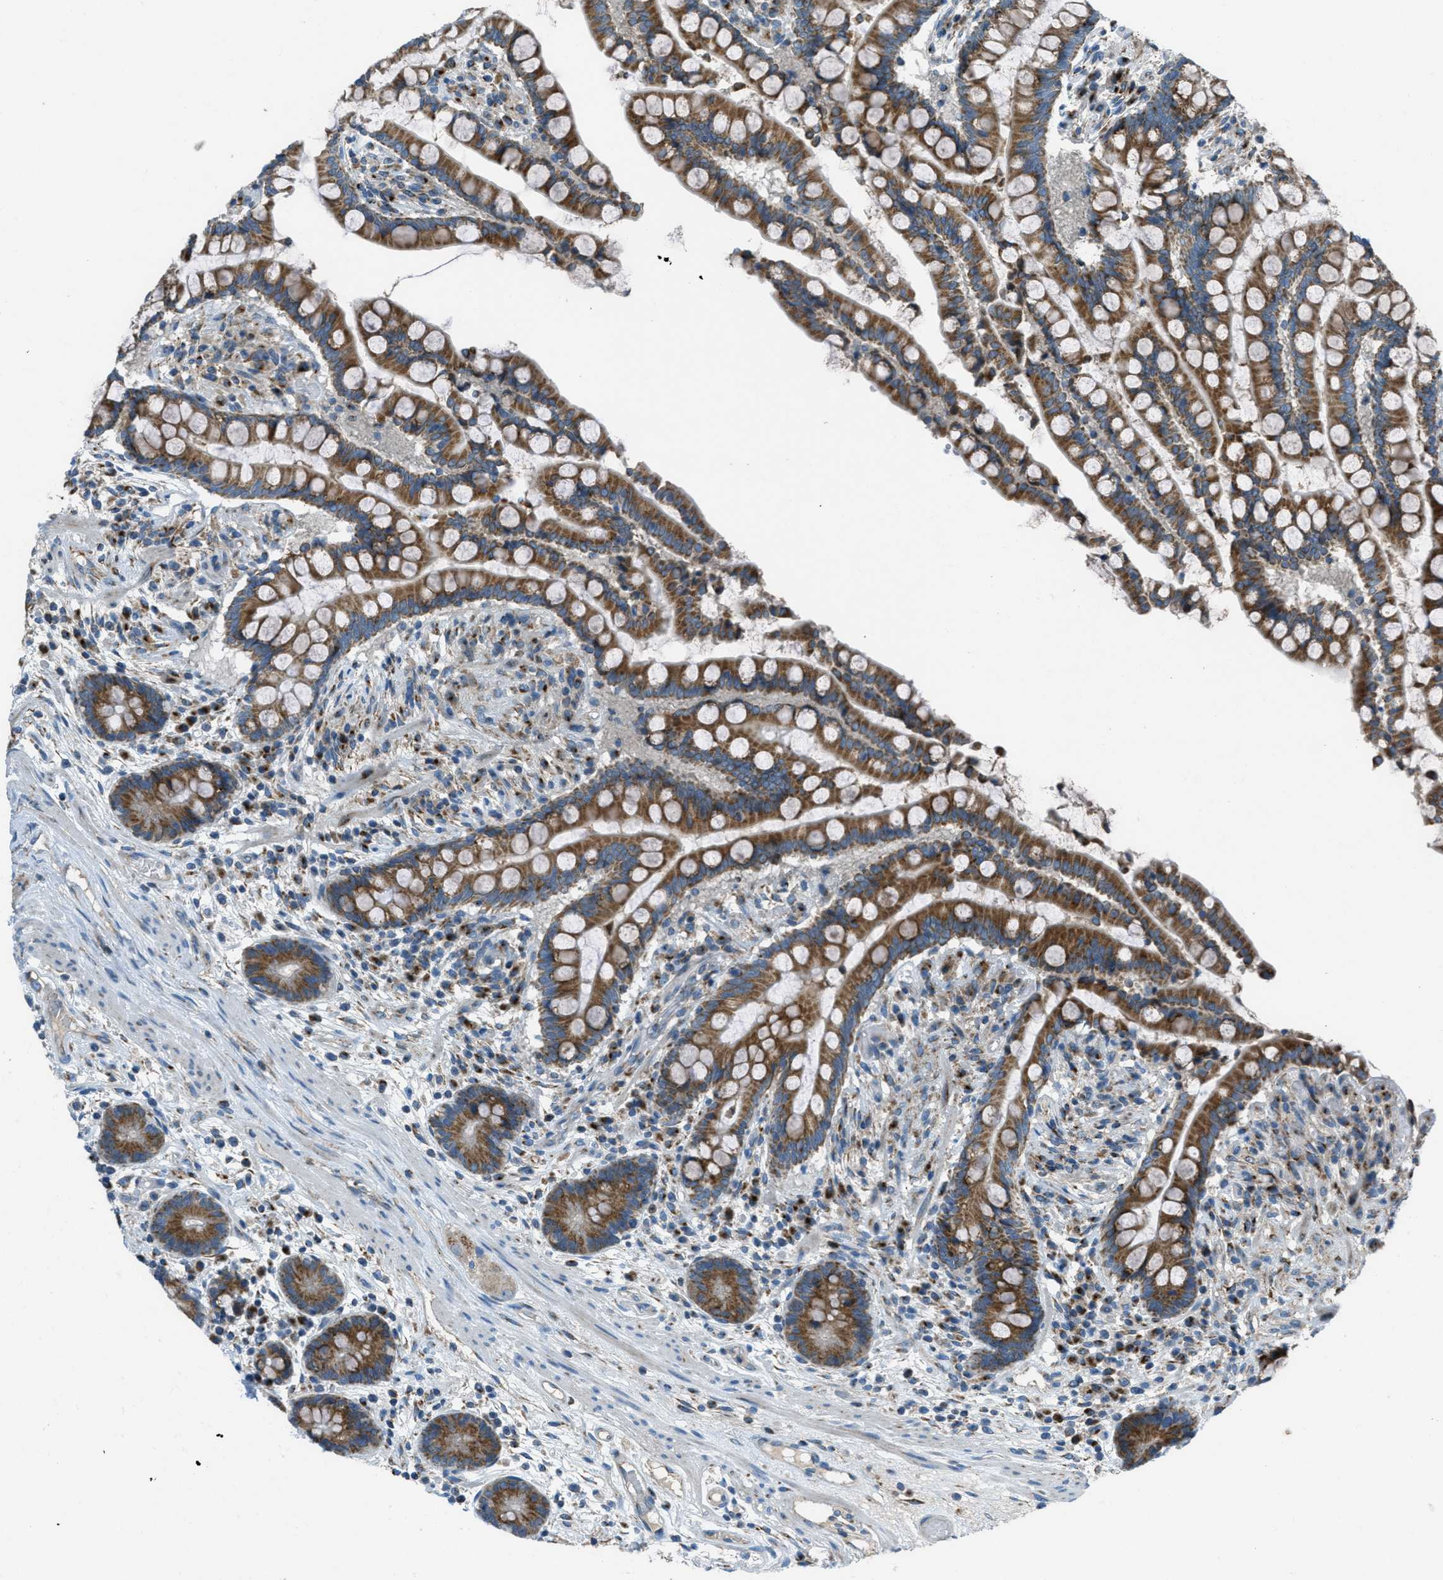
{"staining": {"intensity": "weak", "quantity": ">75%", "location": "cytoplasmic/membranous"}, "tissue": "colon", "cell_type": "Endothelial cells", "image_type": "normal", "snomed": [{"axis": "morphology", "description": "Normal tissue, NOS"}, {"axis": "topography", "description": "Colon"}], "caption": "Immunohistochemical staining of normal colon shows weak cytoplasmic/membranous protein expression in approximately >75% of endothelial cells.", "gene": "BCKDK", "patient": {"sex": "male", "age": 73}}